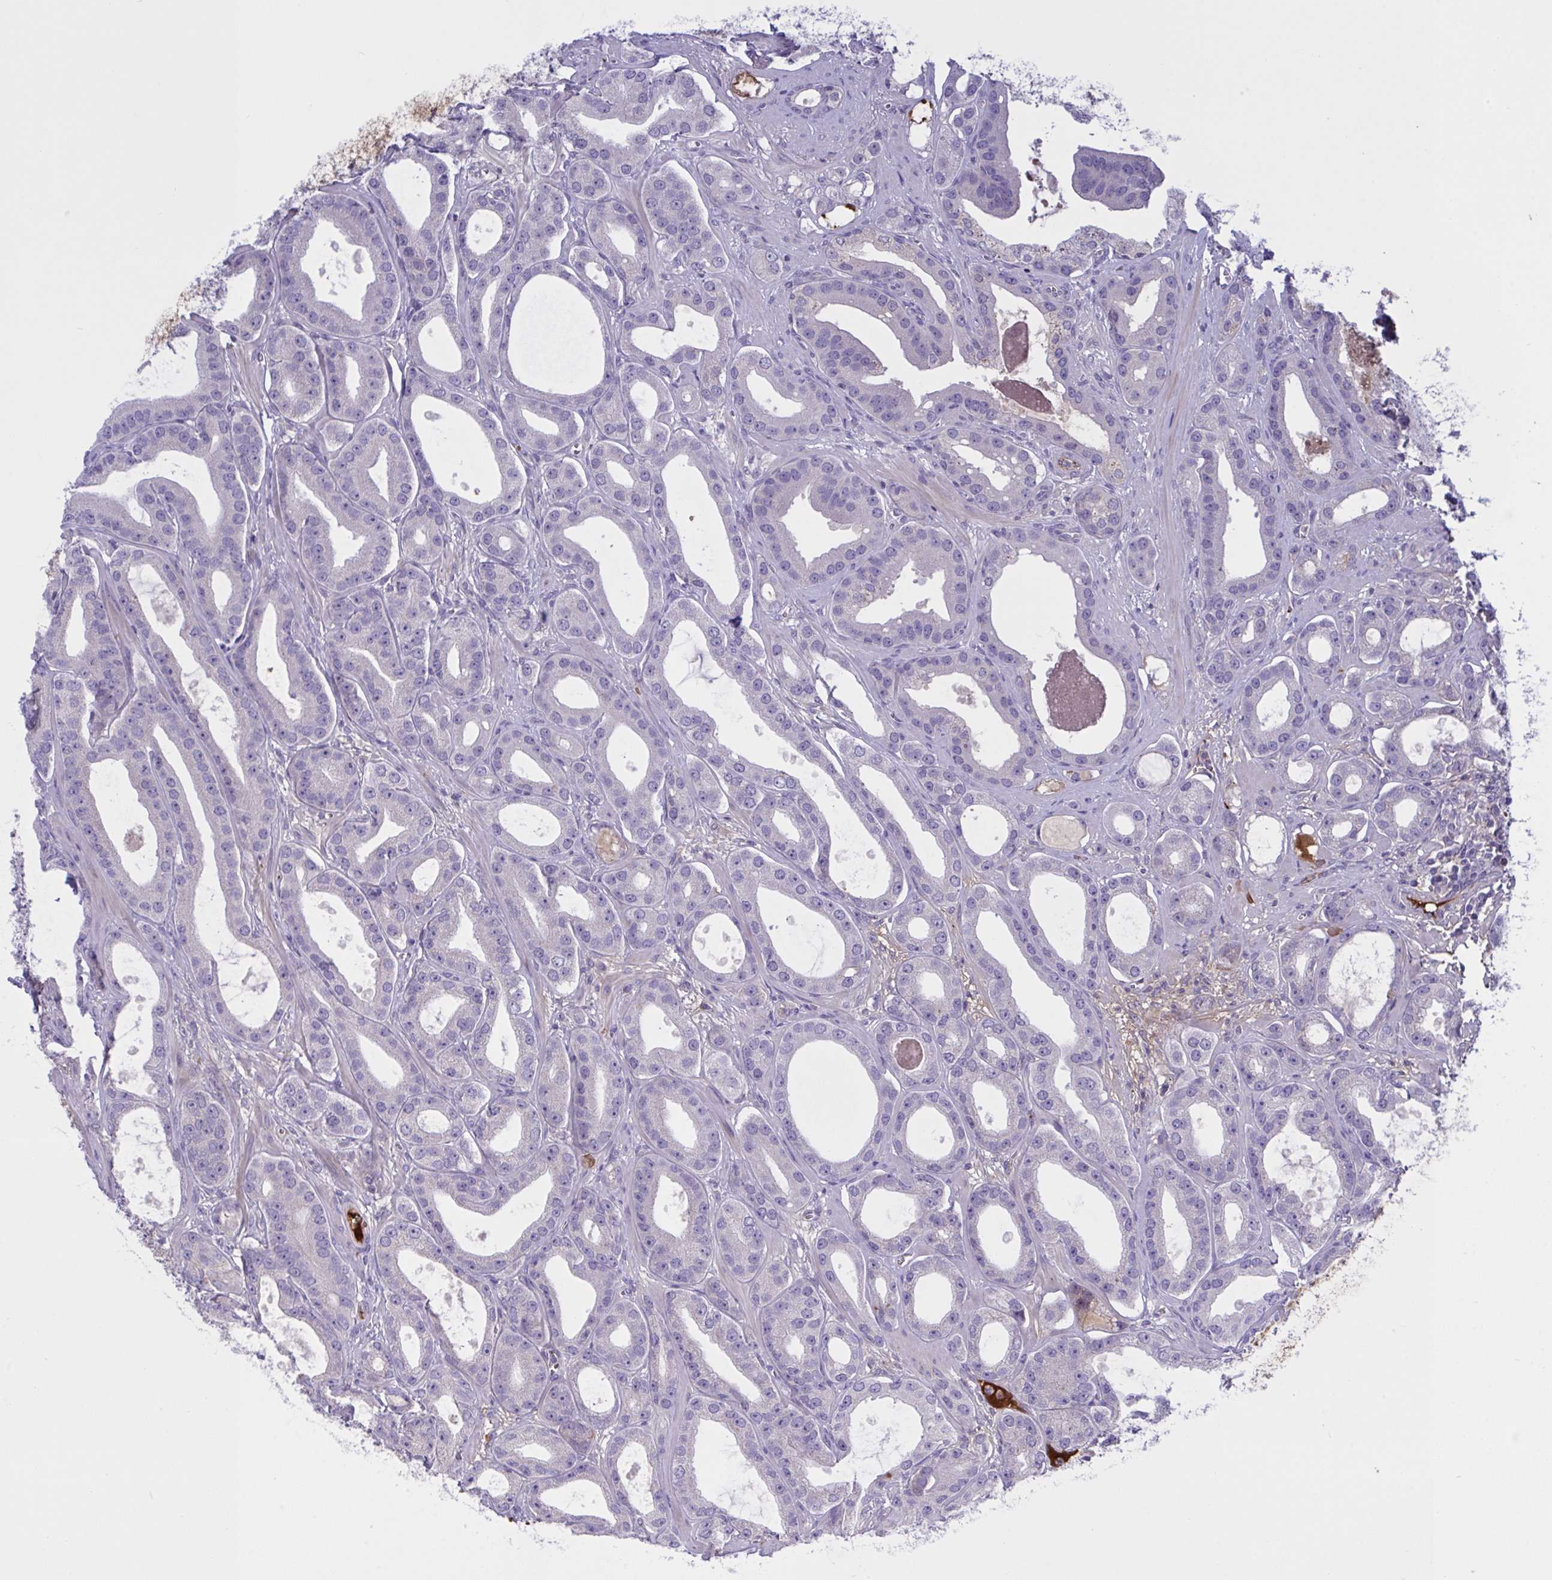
{"staining": {"intensity": "negative", "quantity": "none", "location": "none"}, "tissue": "prostate cancer", "cell_type": "Tumor cells", "image_type": "cancer", "snomed": [{"axis": "morphology", "description": "Adenocarcinoma, High grade"}, {"axis": "topography", "description": "Prostate"}], "caption": "Immunohistochemical staining of human prostate cancer demonstrates no significant staining in tumor cells. (DAB immunohistochemistry (IHC) visualized using brightfield microscopy, high magnification).", "gene": "IL1R1", "patient": {"sex": "male", "age": 65}}